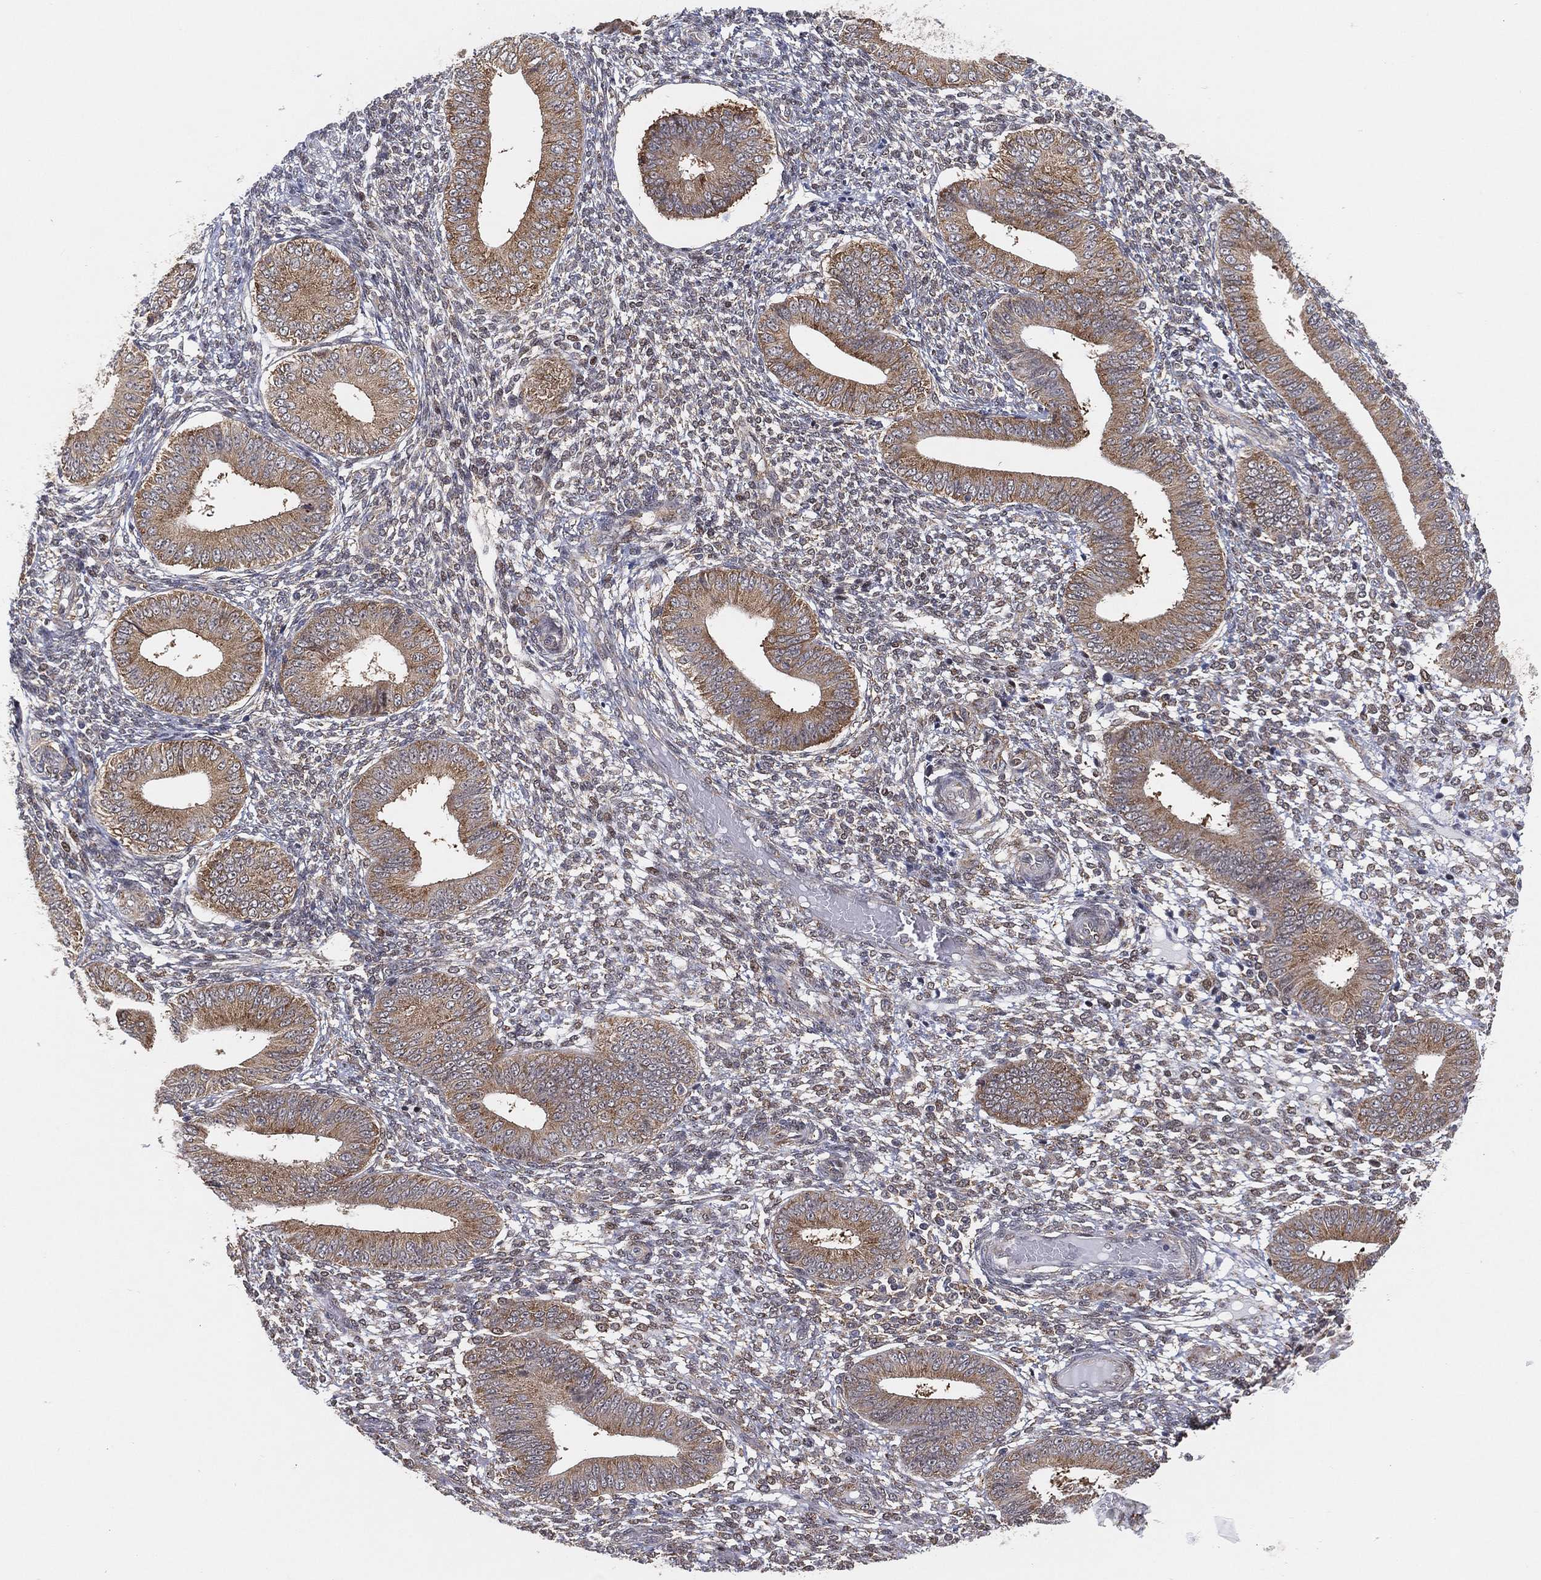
{"staining": {"intensity": "negative", "quantity": "none", "location": "none"}, "tissue": "endometrium", "cell_type": "Cells in endometrial stroma", "image_type": "normal", "snomed": [{"axis": "morphology", "description": "Normal tissue, NOS"}, {"axis": "topography", "description": "Endometrium"}], "caption": "Protein analysis of normal endometrium exhibits no significant expression in cells in endometrial stroma. Nuclei are stained in blue.", "gene": "TMTC4", "patient": {"sex": "female", "age": 42}}